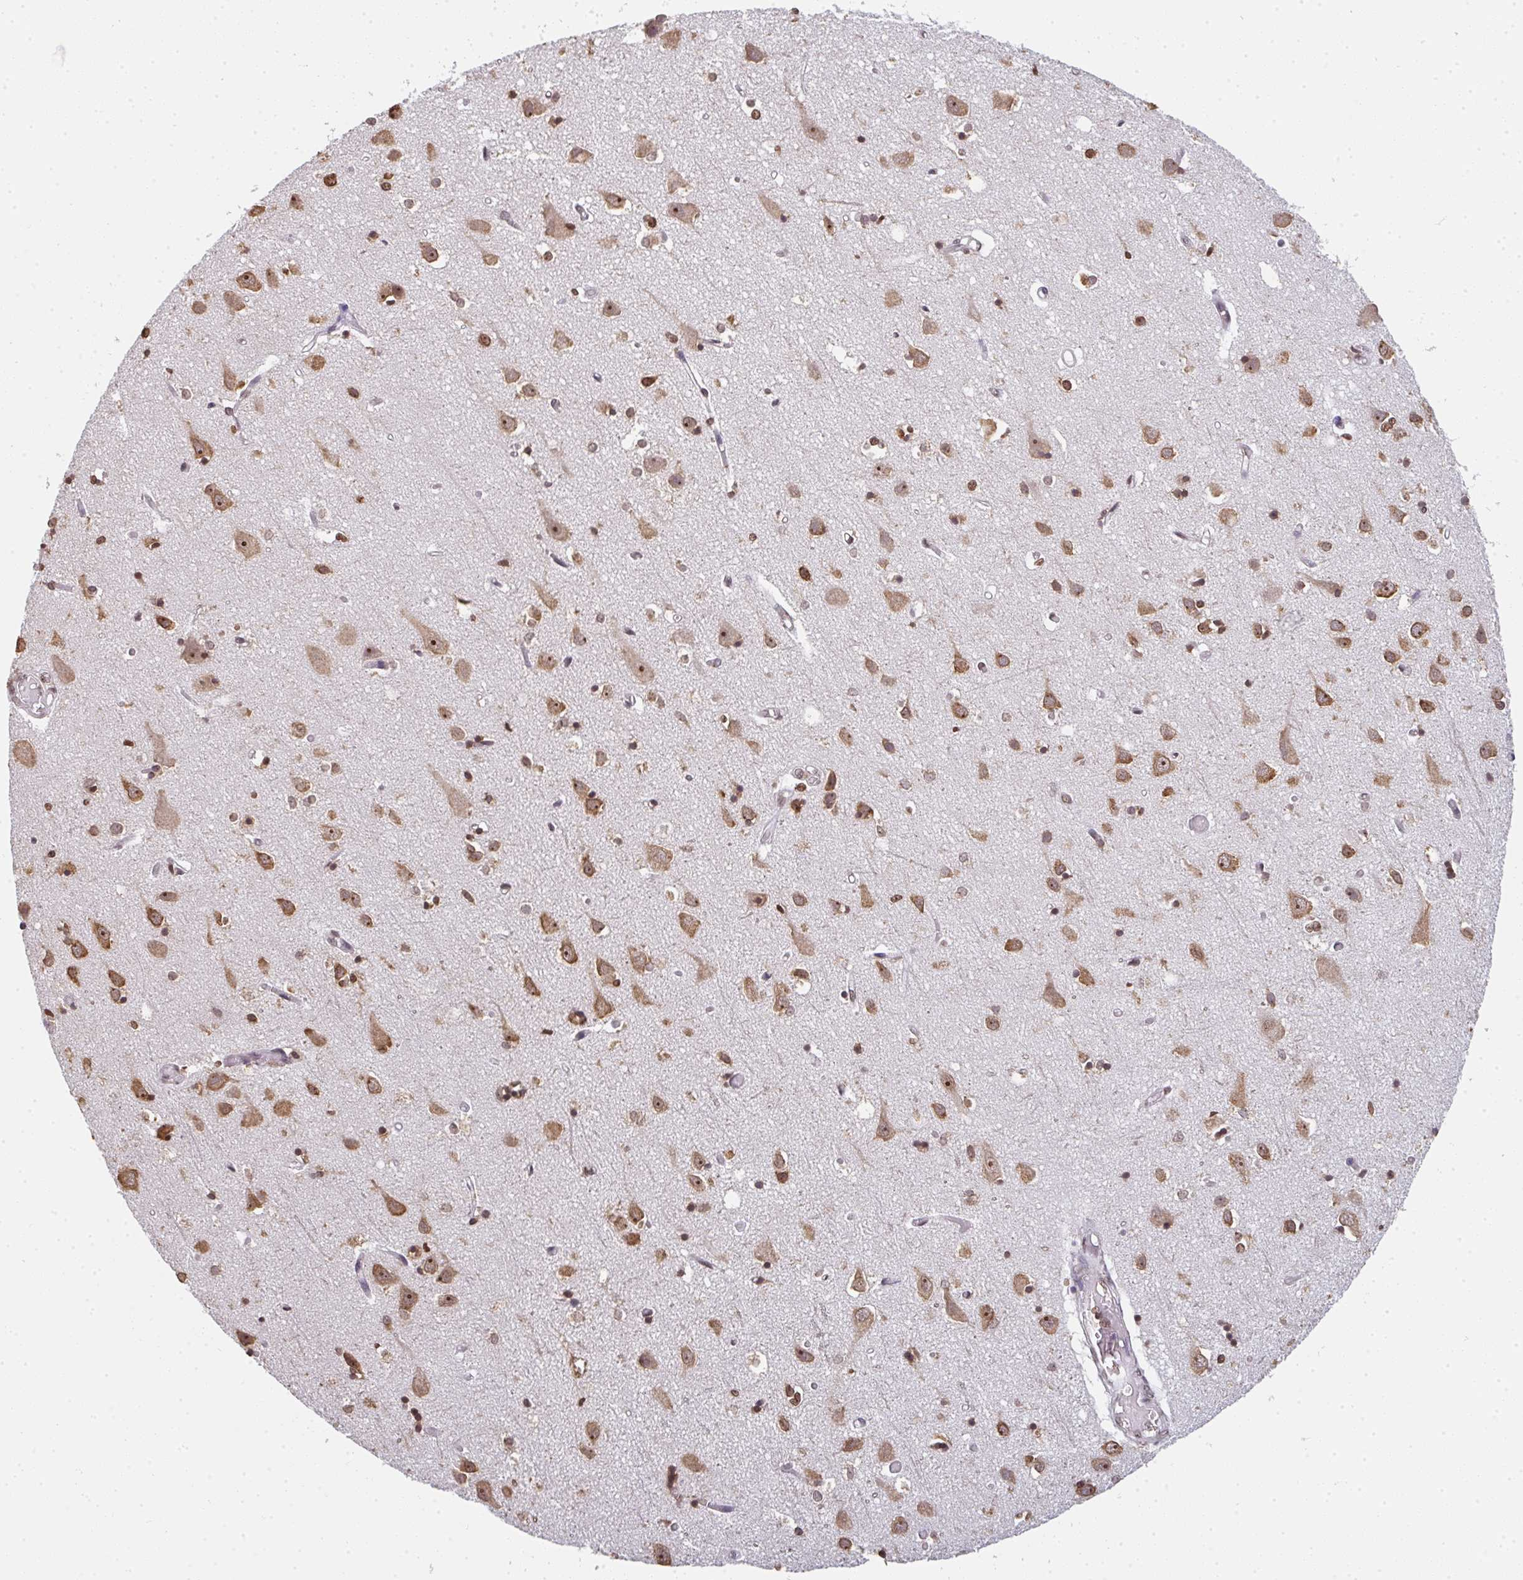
{"staining": {"intensity": "moderate", "quantity": "25%-75%", "location": "nuclear"}, "tissue": "cerebral cortex", "cell_type": "Endothelial cells", "image_type": "normal", "snomed": [{"axis": "morphology", "description": "Normal tissue, NOS"}, {"axis": "topography", "description": "Cerebral cortex"}], "caption": "A brown stain highlights moderate nuclear staining of a protein in endothelial cells of normal human cerebral cortex. Using DAB (brown) and hematoxylin (blue) stains, captured at high magnification using brightfield microscopy.", "gene": "DKC1", "patient": {"sex": "male", "age": 70}}